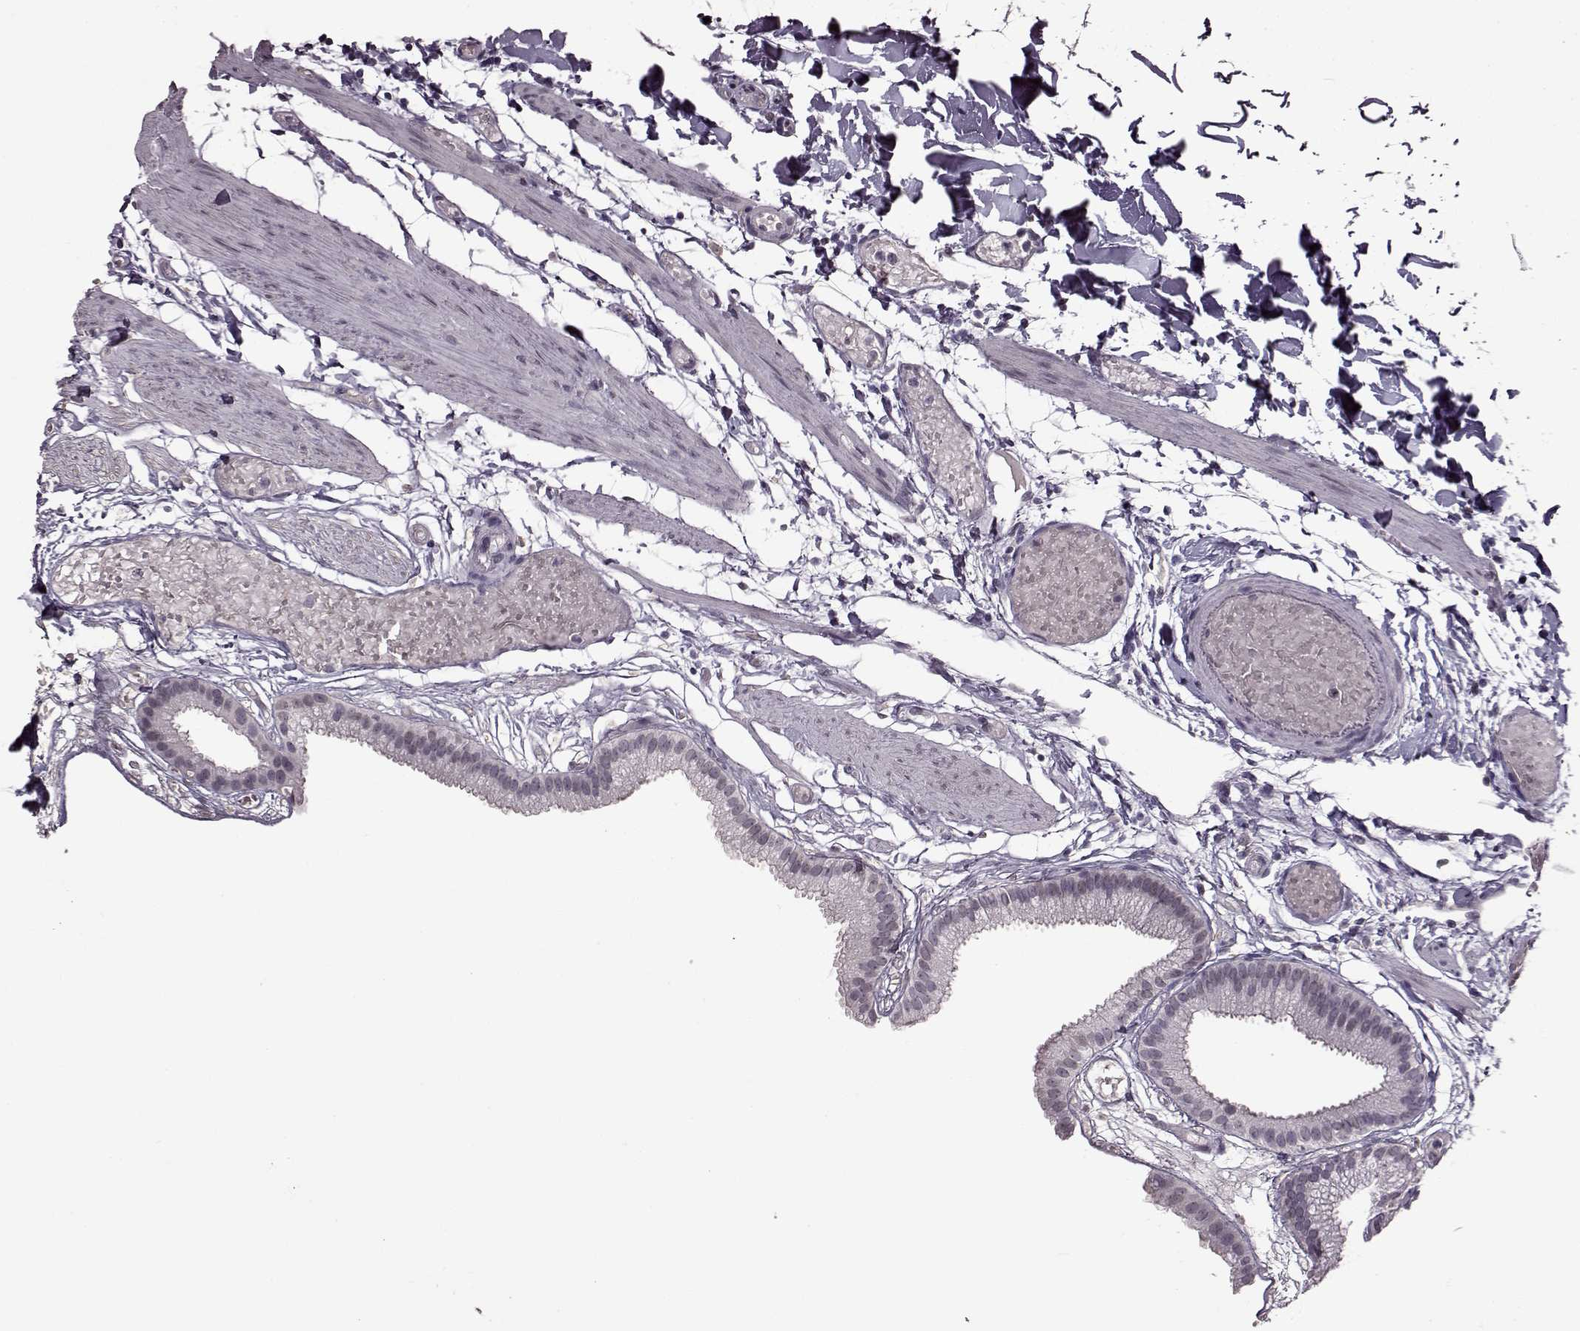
{"staining": {"intensity": "weak", "quantity": "<25%", "location": "nuclear"}, "tissue": "gallbladder", "cell_type": "Glandular cells", "image_type": "normal", "snomed": [{"axis": "morphology", "description": "Normal tissue, NOS"}, {"axis": "topography", "description": "Gallbladder"}], "caption": "Glandular cells show no significant protein positivity in normal gallbladder. (DAB immunohistochemistry (IHC), high magnification).", "gene": "STX1A", "patient": {"sex": "female", "age": 45}}